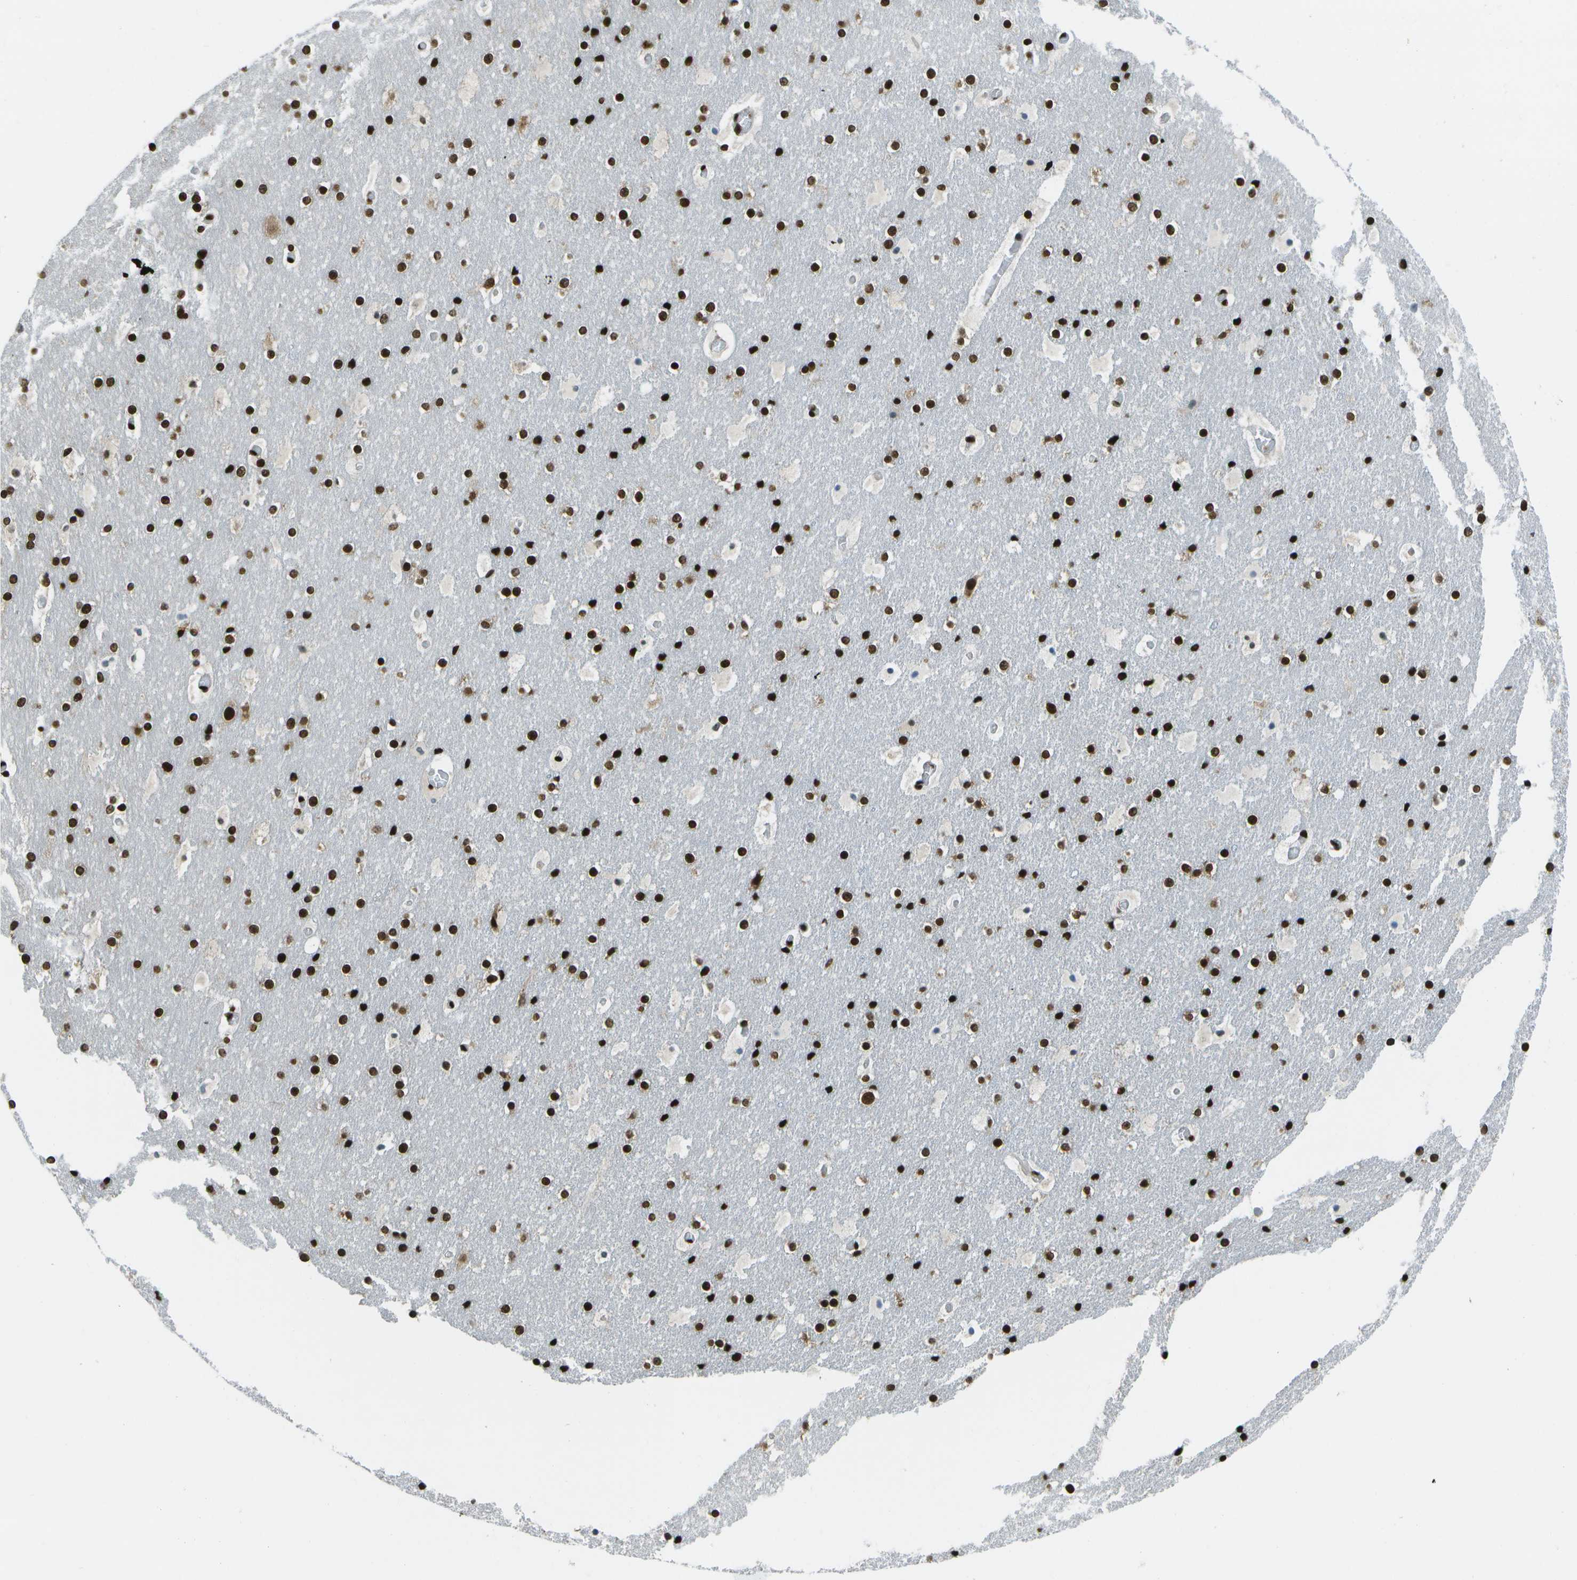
{"staining": {"intensity": "strong", "quantity": ">75%", "location": "nuclear"}, "tissue": "cerebral cortex", "cell_type": "Endothelial cells", "image_type": "normal", "snomed": [{"axis": "morphology", "description": "Normal tissue, NOS"}, {"axis": "topography", "description": "Cerebral cortex"}], "caption": "Immunohistochemical staining of benign cerebral cortex shows strong nuclear protein staining in about >75% of endothelial cells. (Brightfield microscopy of DAB IHC at high magnification).", "gene": "GLYR1", "patient": {"sex": "male", "age": 57}}